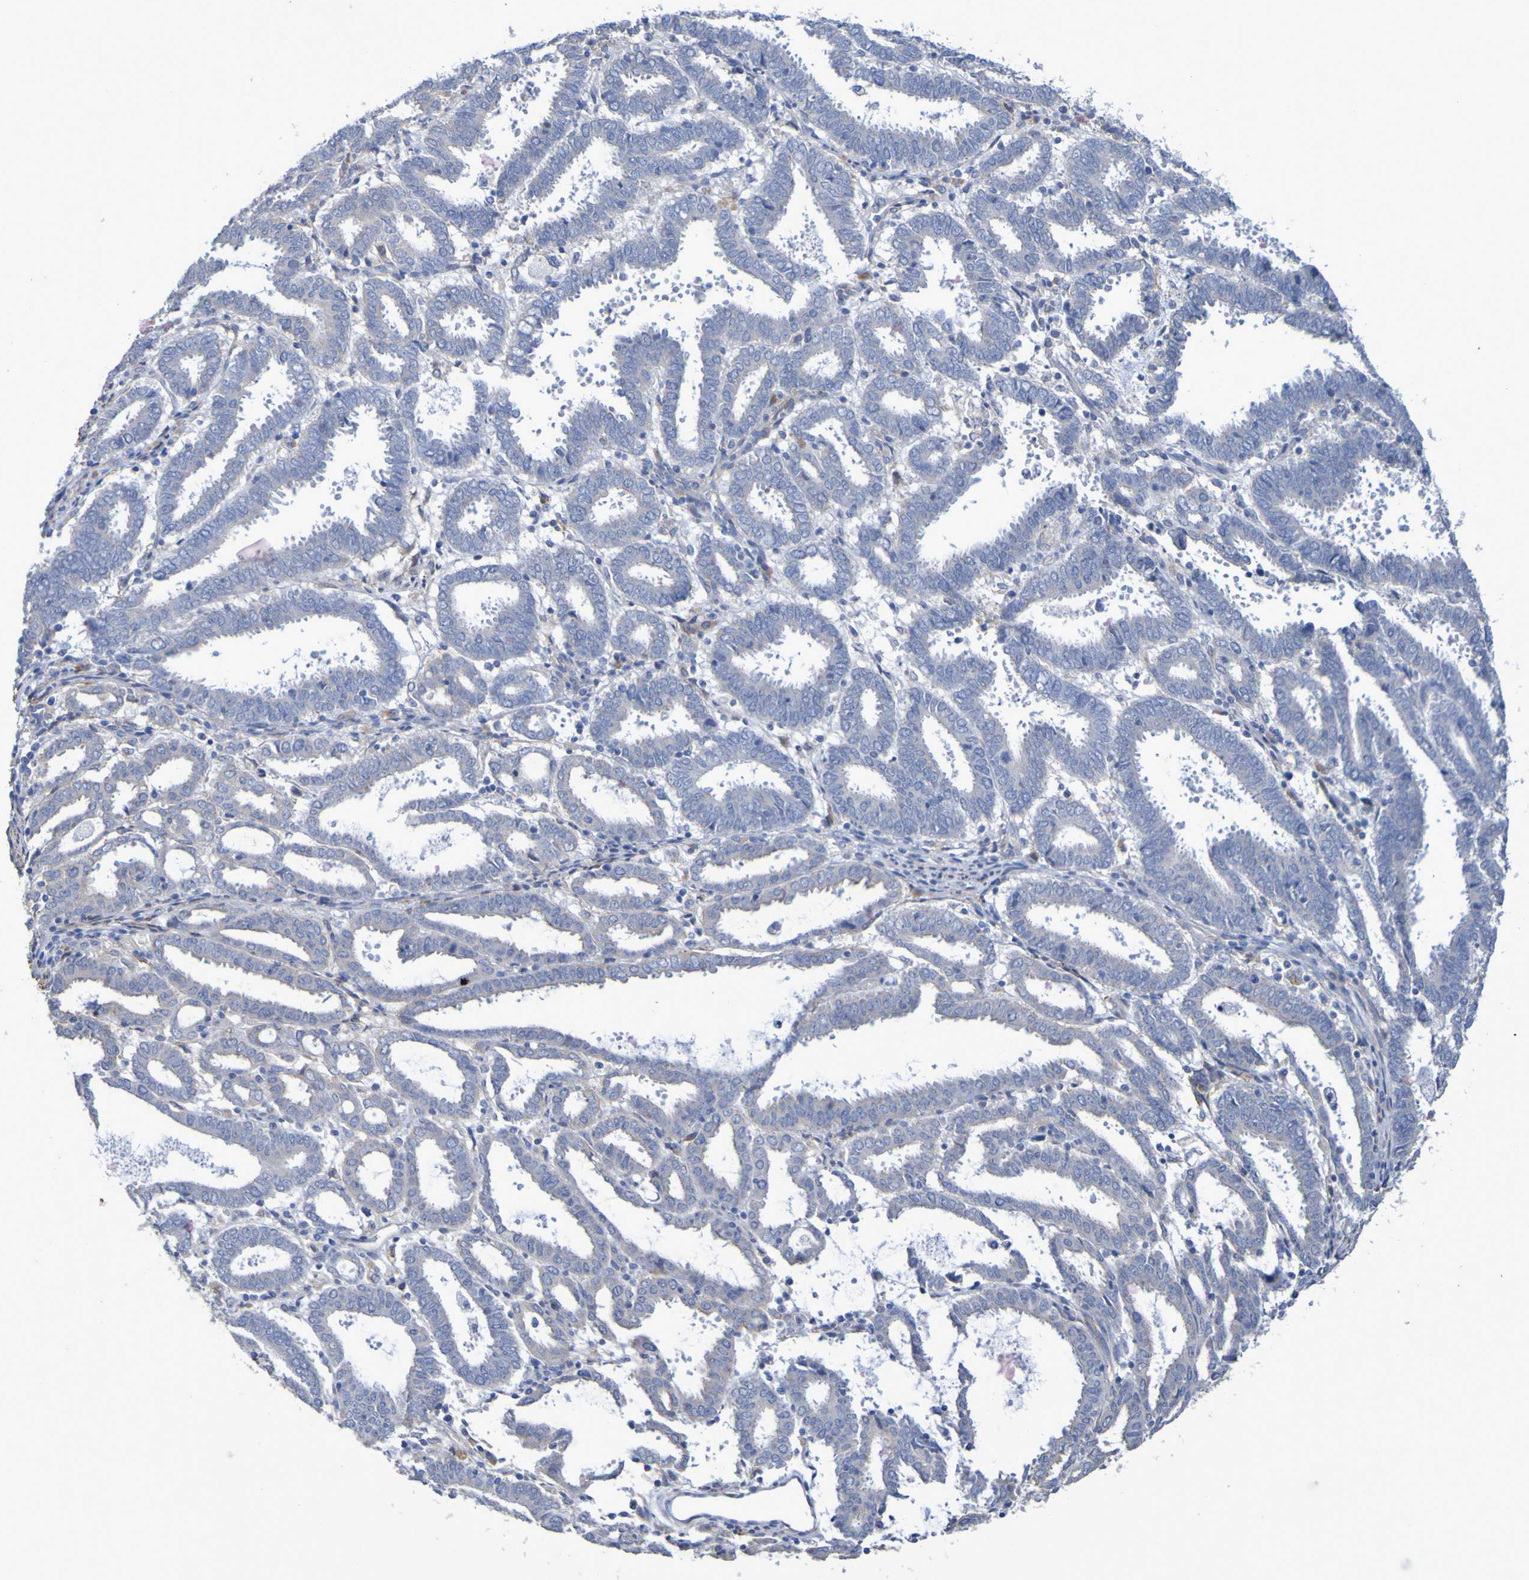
{"staining": {"intensity": "negative", "quantity": "none", "location": "none"}, "tissue": "endometrial cancer", "cell_type": "Tumor cells", "image_type": "cancer", "snomed": [{"axis": "morphology", "description": "Adenocarcinoma, NOS"}, {"axis": "topography", "description": "Uterus"}], "caption": "Endometrial cancer (adenocarcinoma) stained for a protein using immunohistochemistry demonstrates no expression tumor cells.", "gene": "SRPRB", "patient": {"sex": "female", "age": 83}}